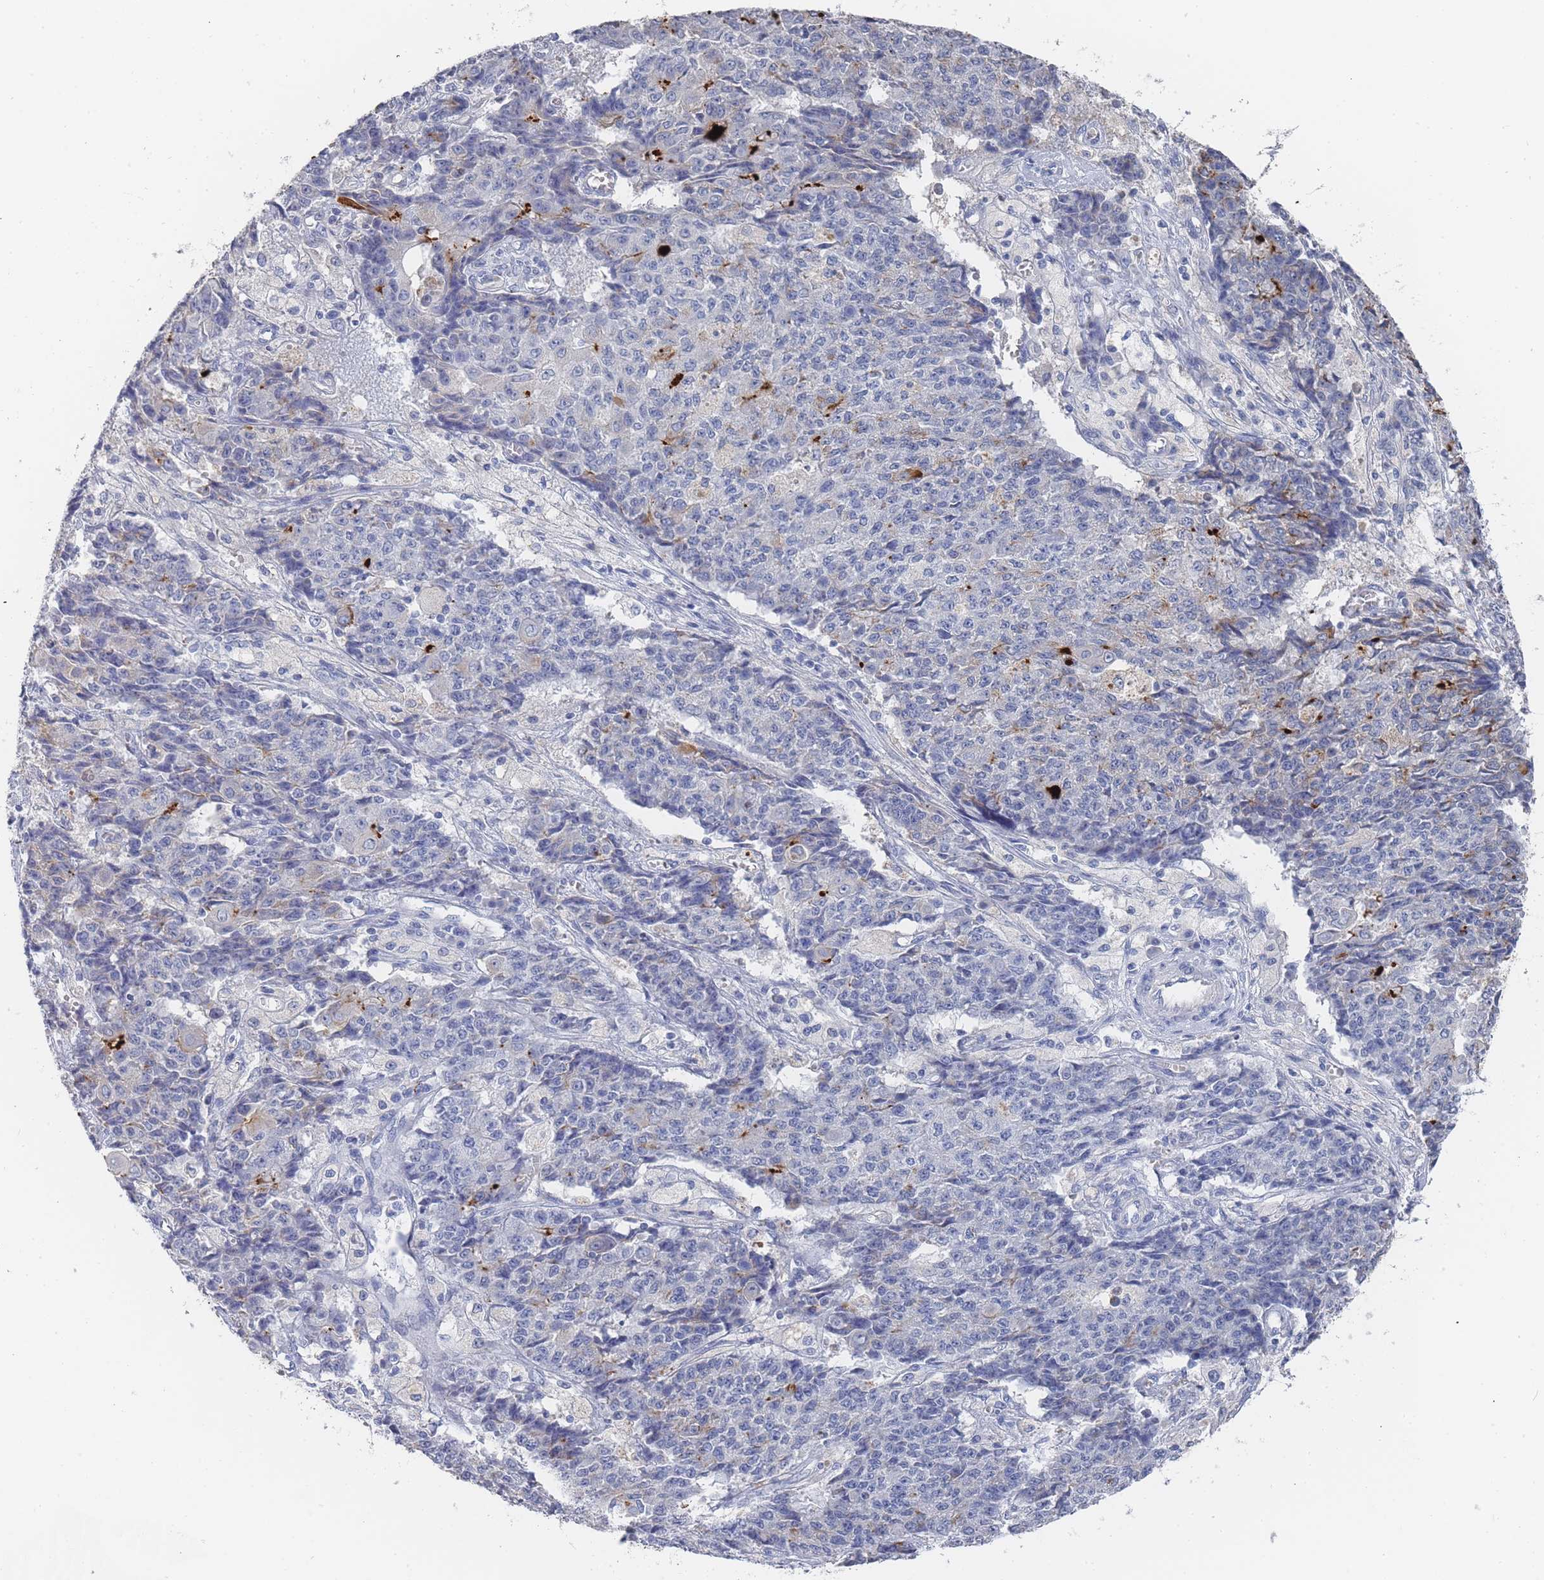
{"staining": {"intensity": "negative", "quantity": "none", "location": "none"}, "tissue": "ovarian cancer", "cell_type": "Tumor cells", "image_type": "cancer", "snomed": [{"axis": "morphology", "description": "Carcinoma, endometroid"}, {"axis": "topography", "description": "Ovary"}], "caption": "The image shows no staining of tumor cells in ovarian cancer.", "gene": "ACAD11", "patient": {"sex": "female", "age": 42}}